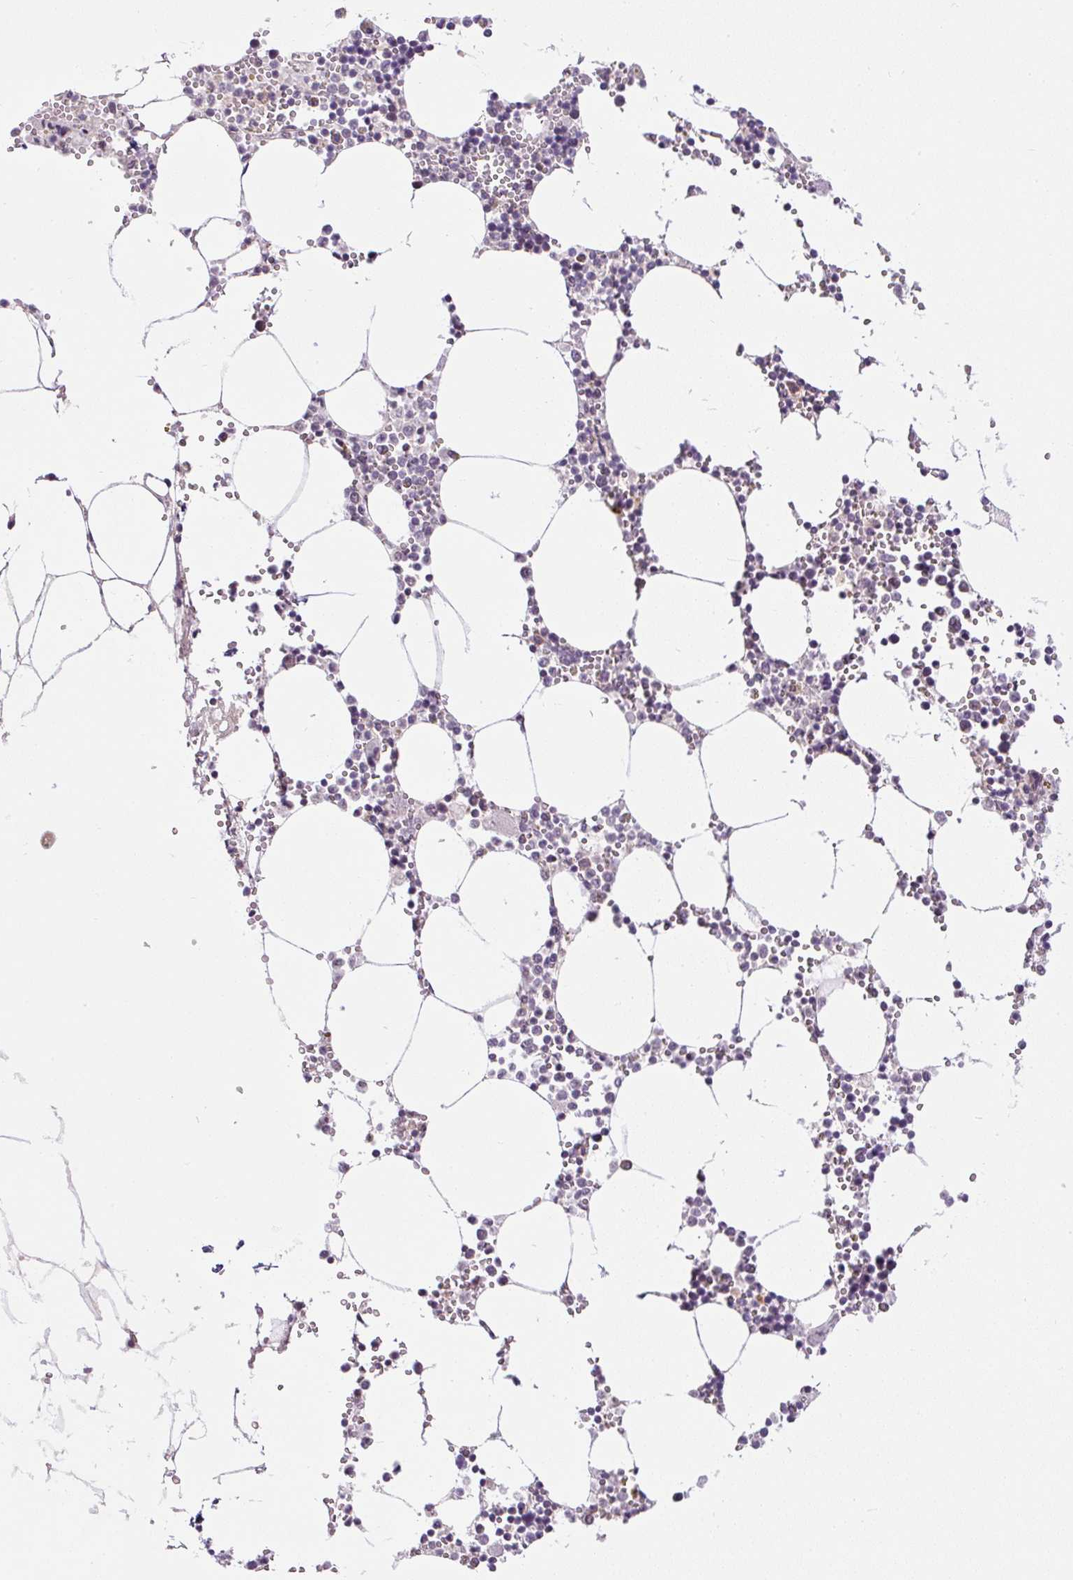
{"staining": {"intensity": "moderate", "quantity": "<25%", "location": "nuclear"}, "tissue": "bone marrow", "cell_type": "Hematopoietic cells", "image_type": "normal", "snomed": [{"axis": "morphology", "description": "Normal tissue, NOS"}, {"axis": "topography", "description": "Bone marrow"}], "caption": "High-magnification brightfield microscopy of normal bone marrow stained with DAB (3,3'-diaminobenzidine) (brown) and counterstained with hematoxylin (blue). hematopoietic cells exhibit moderate nuclear positivity is appreciated in about<25% of cells. (Brightfield microscopy of DAB IHC at high magnification).", "gene": "RACGAP1", "patient": {"sex": "male", "age": 54}}